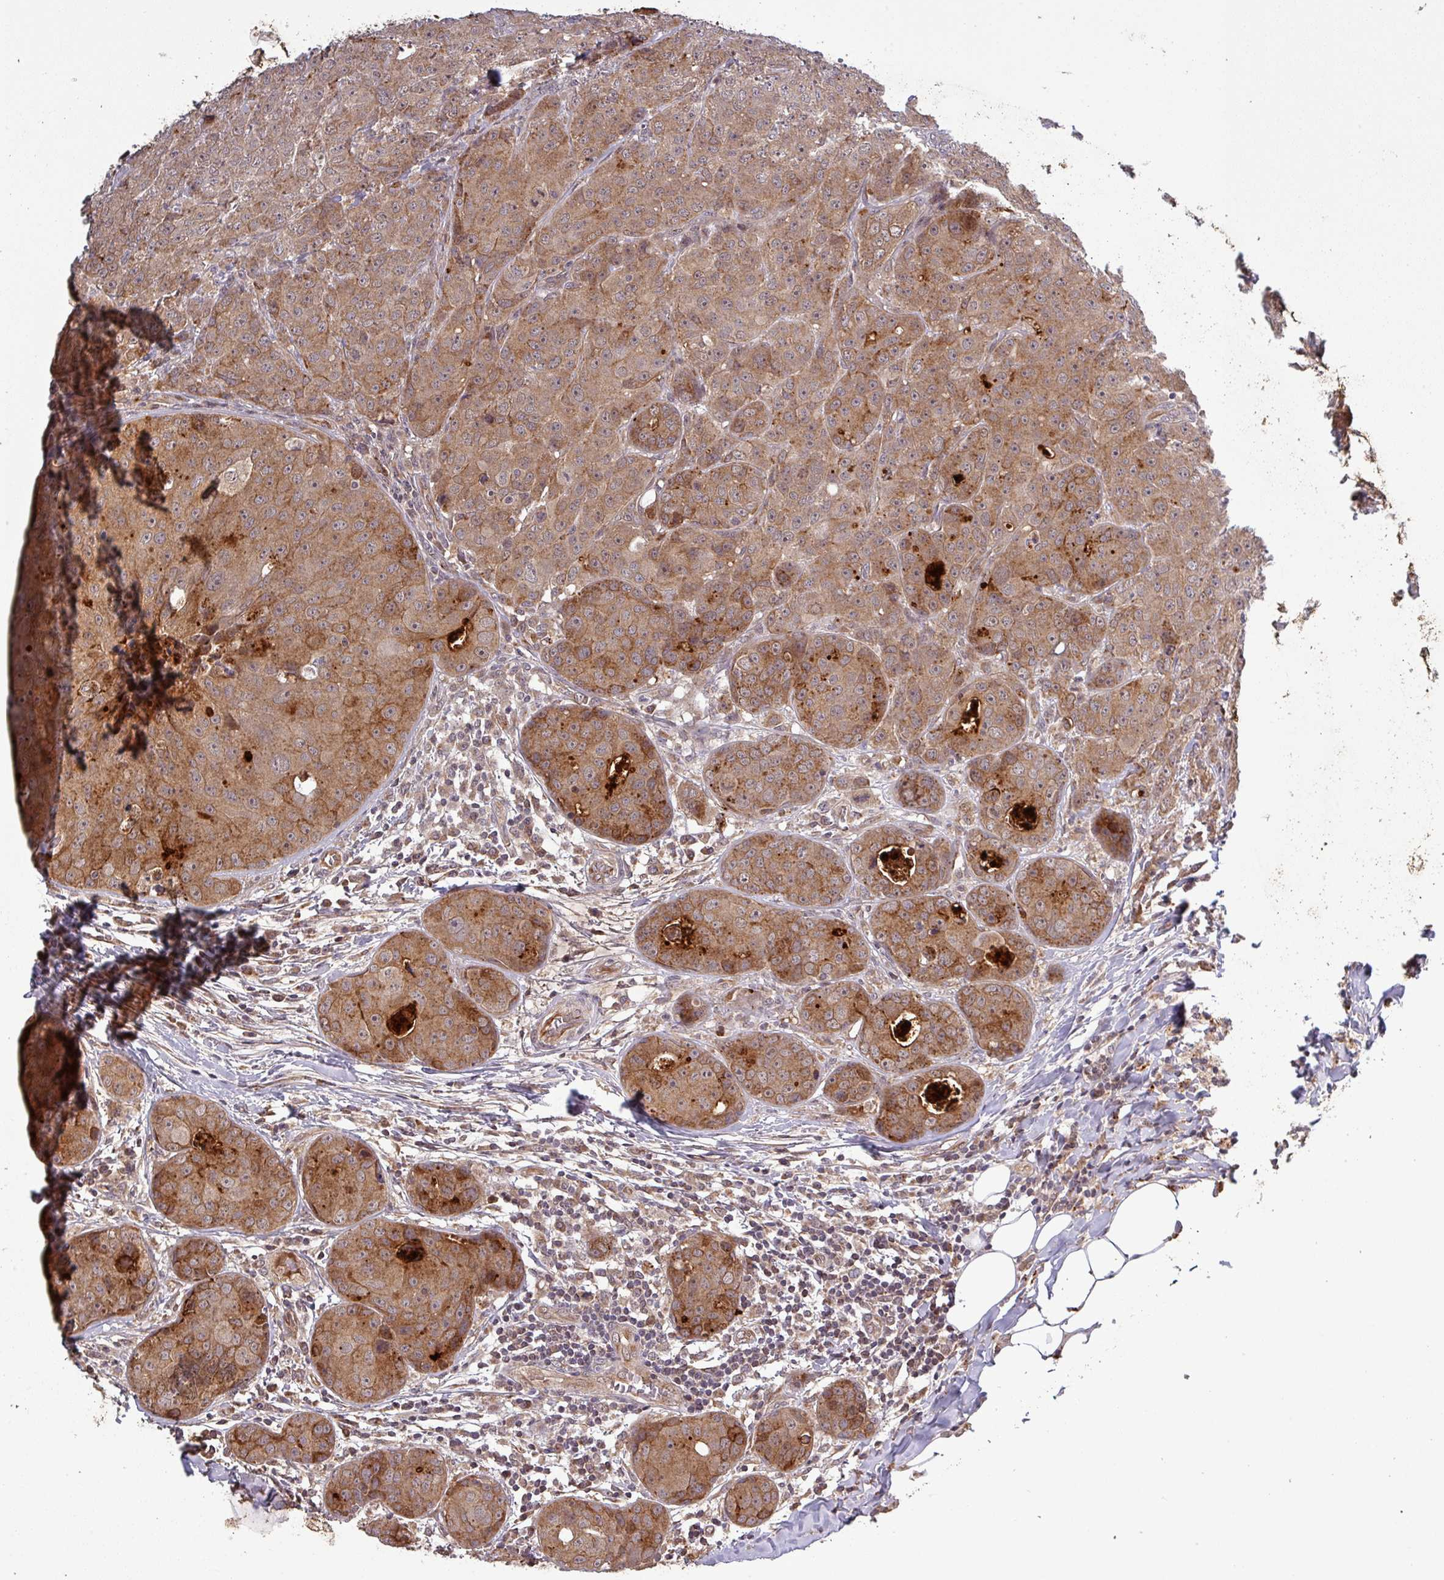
{"staining": {"intensity": "moderate", "quantity": ">75%", "location": "cytoplasmic/membranous"}, "tissue": "breast cancer", "cell_type": "Tumor cells", "image_type": "cancer", "snomed": [{"axis": "morphology", "description": "Duct carcinoma"}, {"axis": "topography", "description": "Breast"}], "caption": "A medium amount of moderate cytoplasmic/membranous staining is appreciated in about >75% of tumor cells in breast cancer (infiltrating ductal carcinoma) tissue.", "gene": "PUS1", "patient": {"sex": "female", "age": 43}}